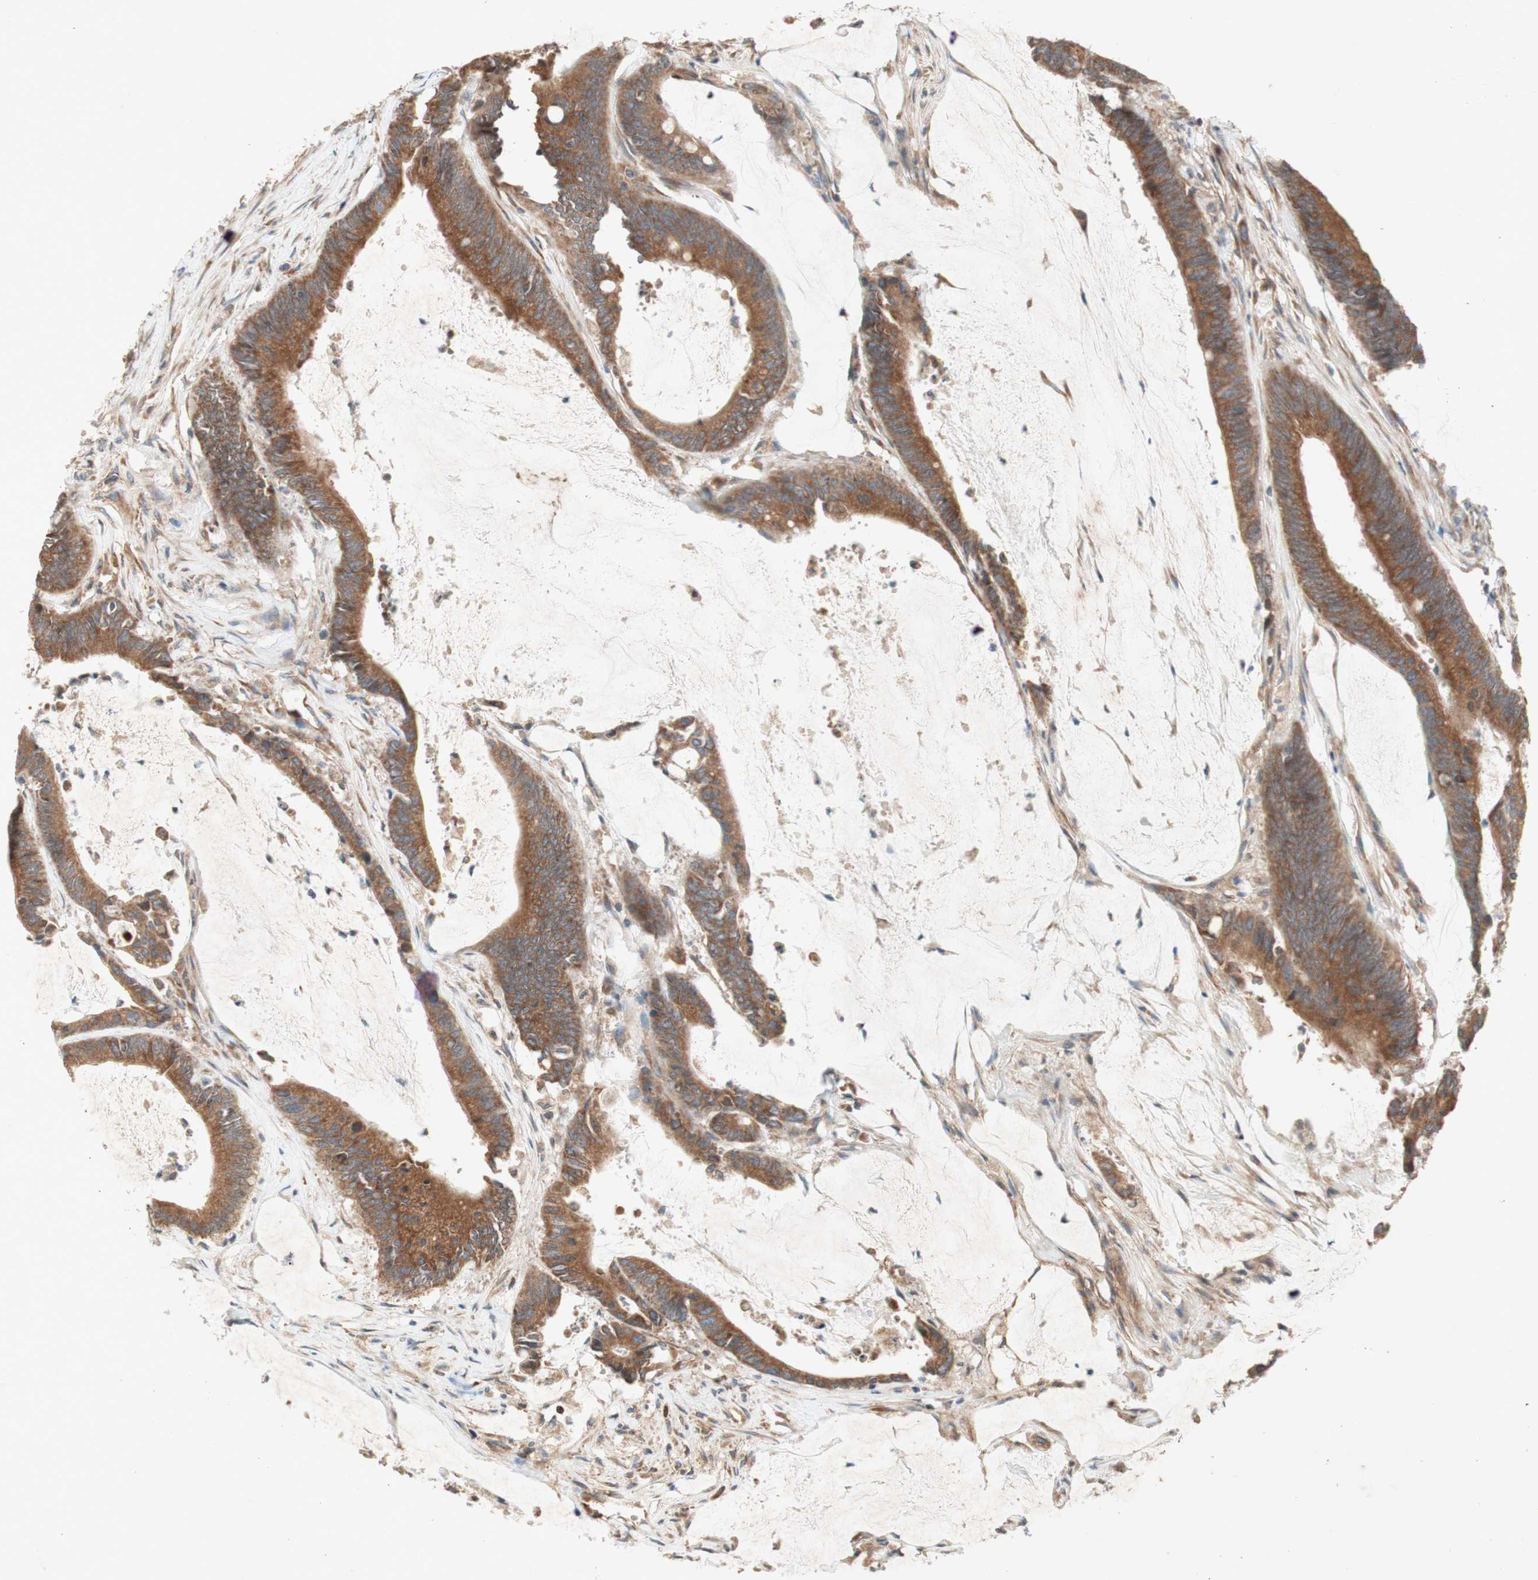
{"staining": {"intensity": "moderate", "quantity": ">75%", "location": "cytoplasmic/membranous"}, "tissue": "colorectal cancer", "cell_type": "Tumor cells", "image_type": "cancer", "snomed": [{"axis": "morphology", "description": "Adenocarcinoma, NOS"}, {"axis": "topography", "description": "Rectum"}], "caption": "Adenocarcinoma (colorectal) stained for a protein shows moderate cytoplasmic/membranous positivity in tumor cells. (DAB (3,3'-diaminobenzidine) = brown stain, brightfield microscopy at high magnification).", "gene": "SOCS2", "patient": {"sex": "female", "age": 66}}